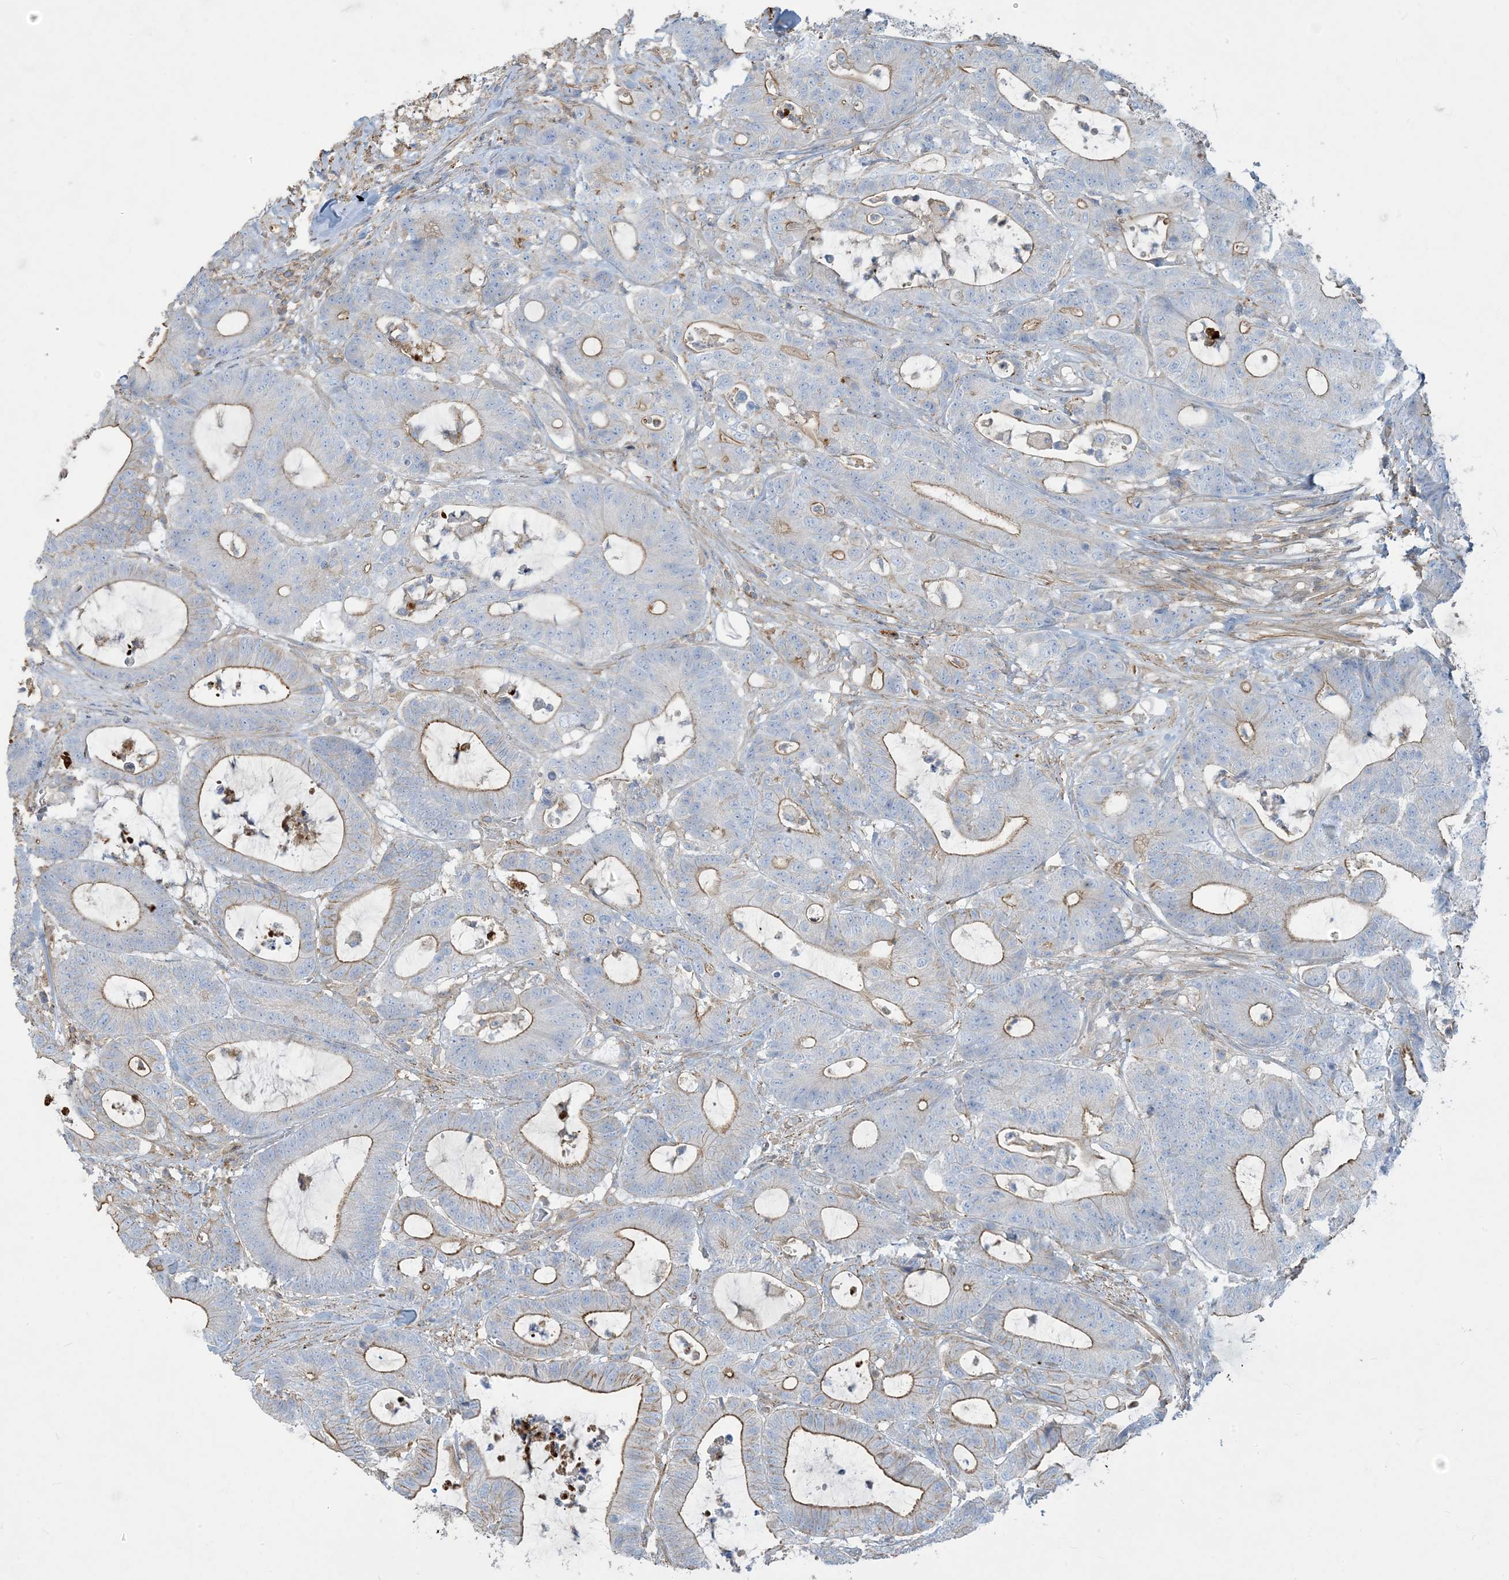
{"staining": {"intensity": "weak", "quantity": "25%-75%", "location": "cytoplasmic/membranous"}, "tissue": "colorectal cancer", "cell_type": "Tumor cells", "image_type": "cancer", "snomed": [{"axis": "morphology", "description": "Adenocarcinoma, NOS"}, {"axis": "topography", "description": "Colon"}], "caption": "Protein analysis of colorectal adenocarcinoma tissue shows weak cytoplasmic/membranous staining in approximately 25%-75% of tumor cells.", "gene": "GTF3C2", "patient": {"sex": "female", "age": 84}}